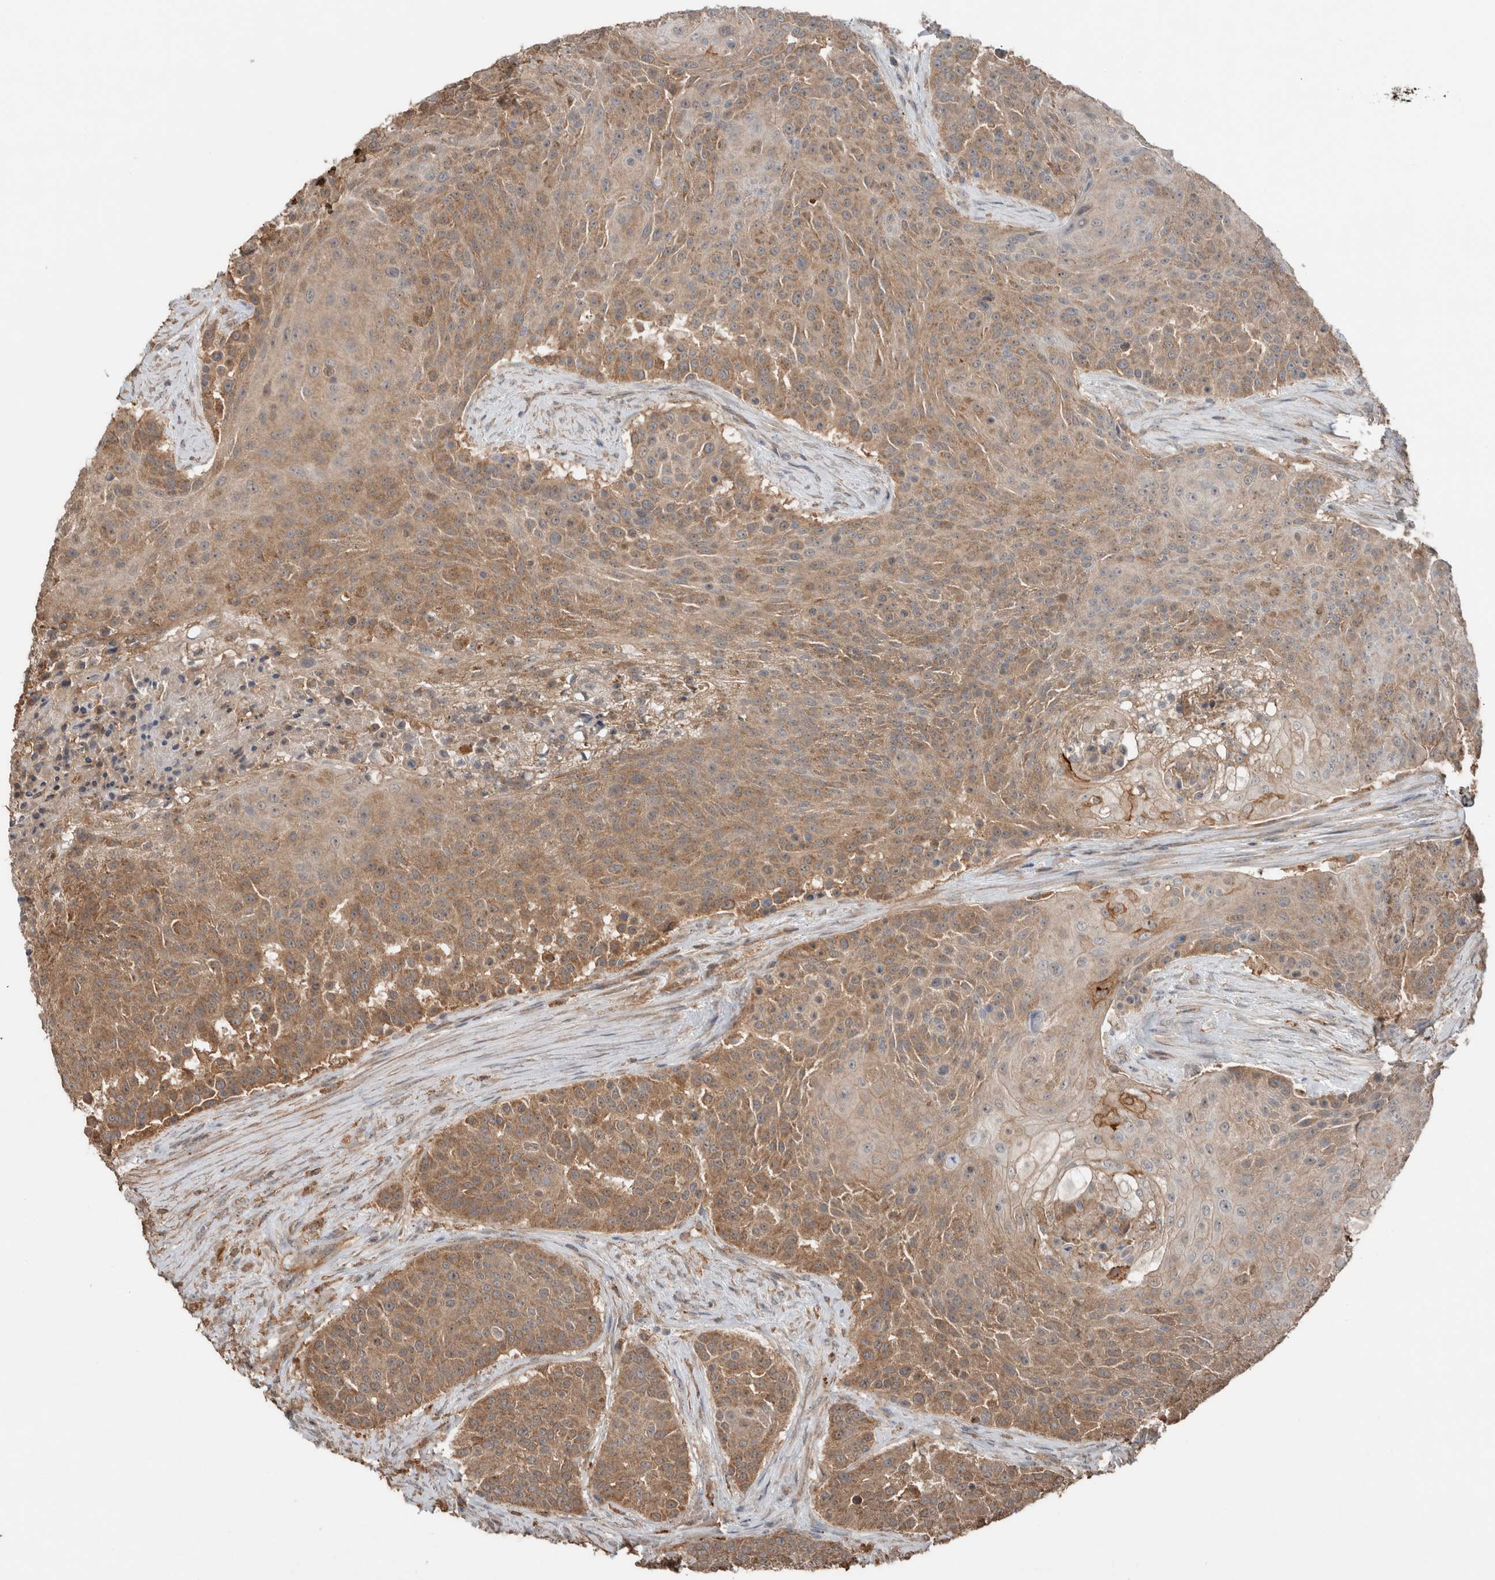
{"staining": {"intensity": "moderate", "quantity": ">75%", "location": "cytoplasmic/membranous"}, "tissue": "urothelial cancer", "cell_type": "Tumor cells", "image_type": "cancer", "snomed": [{"axis": "morphology", "description": "Urothelial carcinoma, High grade"}, {"axis": "topography", "description": "Urinary bladder"}], "caption": "Tumor cells demonstrate medium levels of moderate cytoplasmic/membranous staining in about >75% of cells in human high-grade urothelial carcinoma.", "gene": "KLK14", "patient": {"sex": "female", "age": 63}}